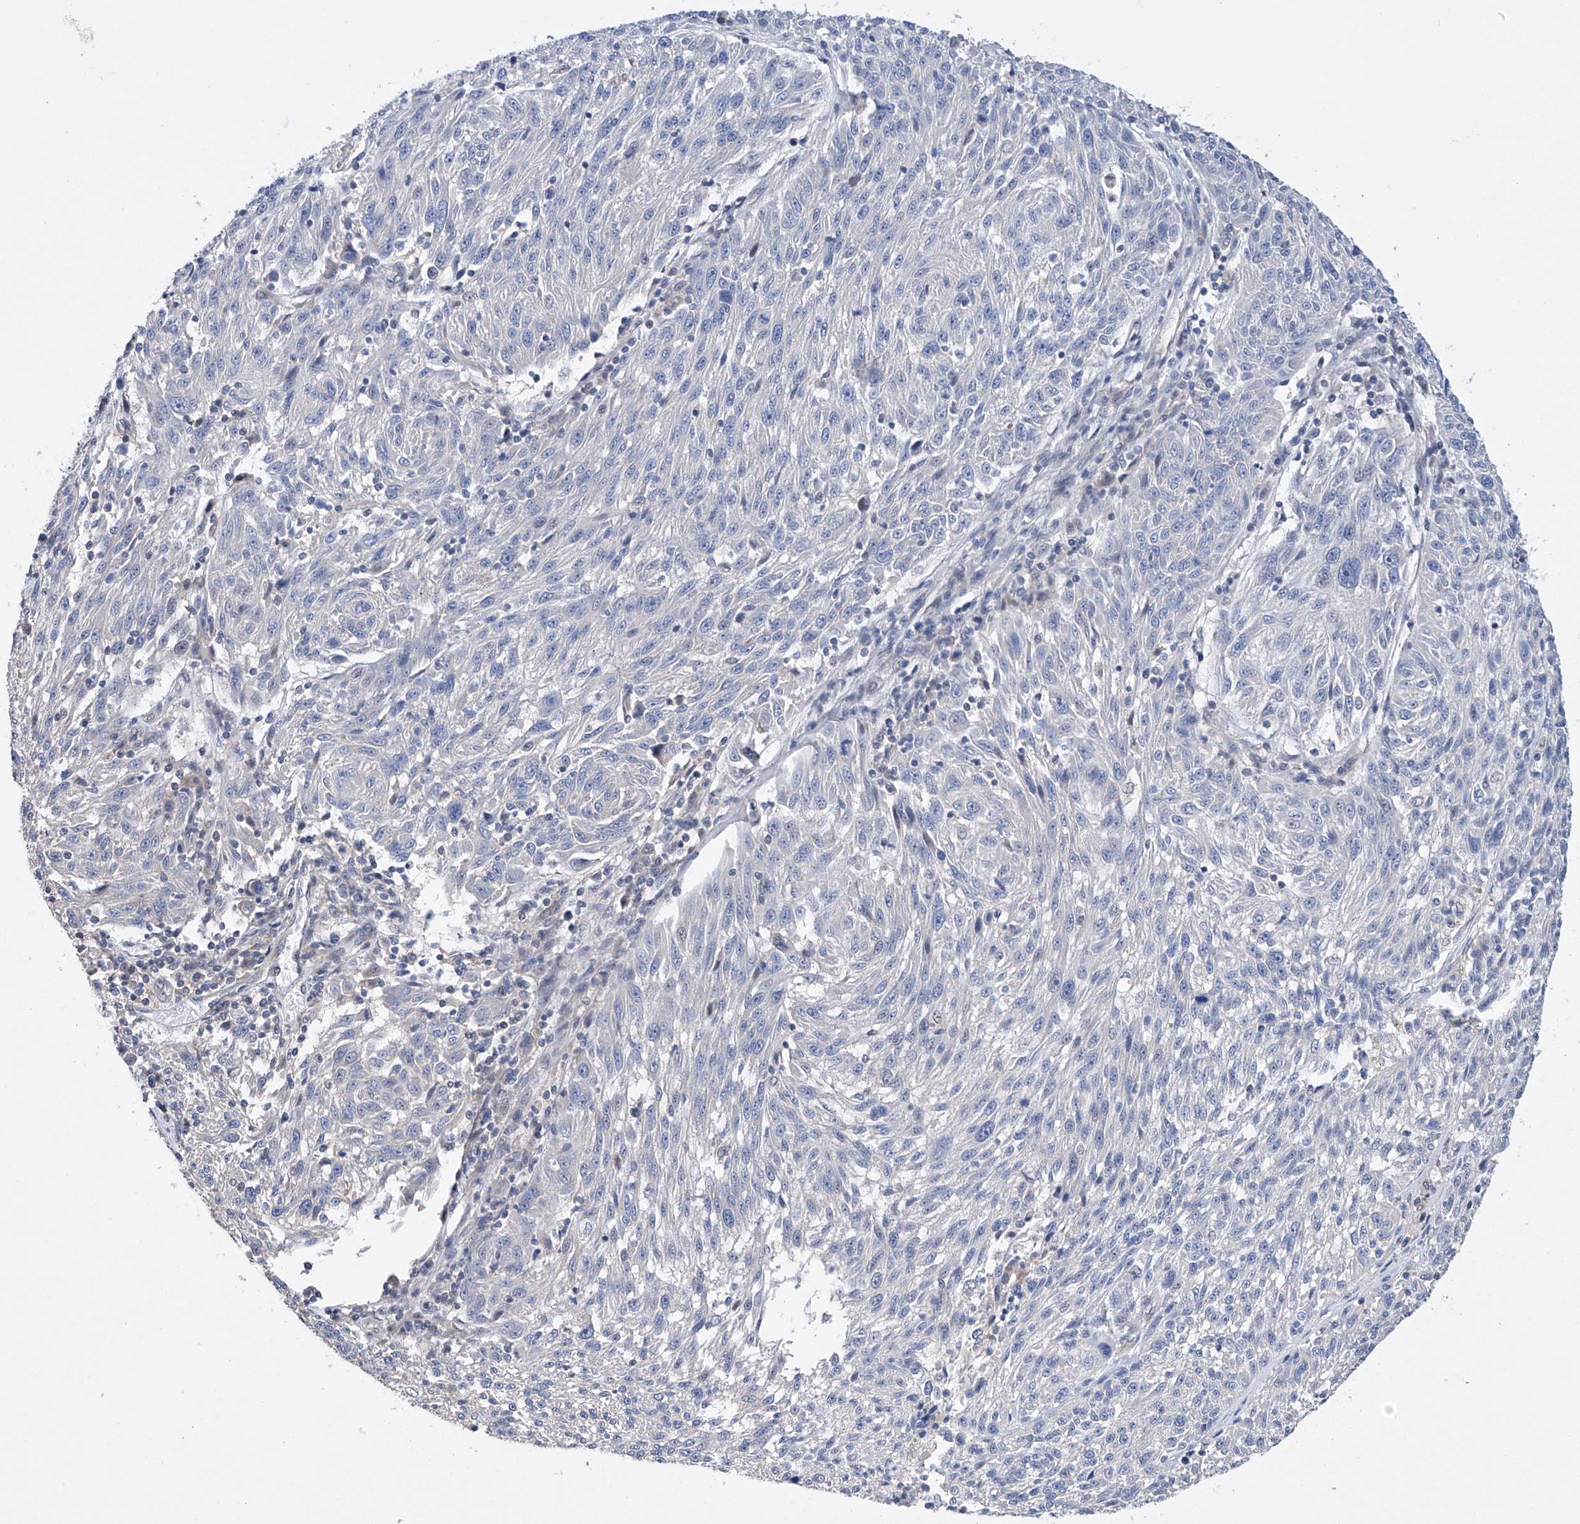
{"staining": {"intensity": "negative", "quantity": "none", "location": "none"}, "tissue": "melanoma", "cell_type": "Tumor cells", "image_type": "cancer", "snomed": [{"axis": "morphology", "description": "Malignant melanoma, NOS"}, {"axis": "topography", "description": "Skin"}], "caption": "DAB immunohistochemical staining of malignant melanoma demonstrates no significant expression in tumor cells. The staining is performed using DAB brown chromogen with nuclei counter-stained in using hematoxylin.", "gene": "AFG1L", "patient": {"sex": "male", "age": 53}}